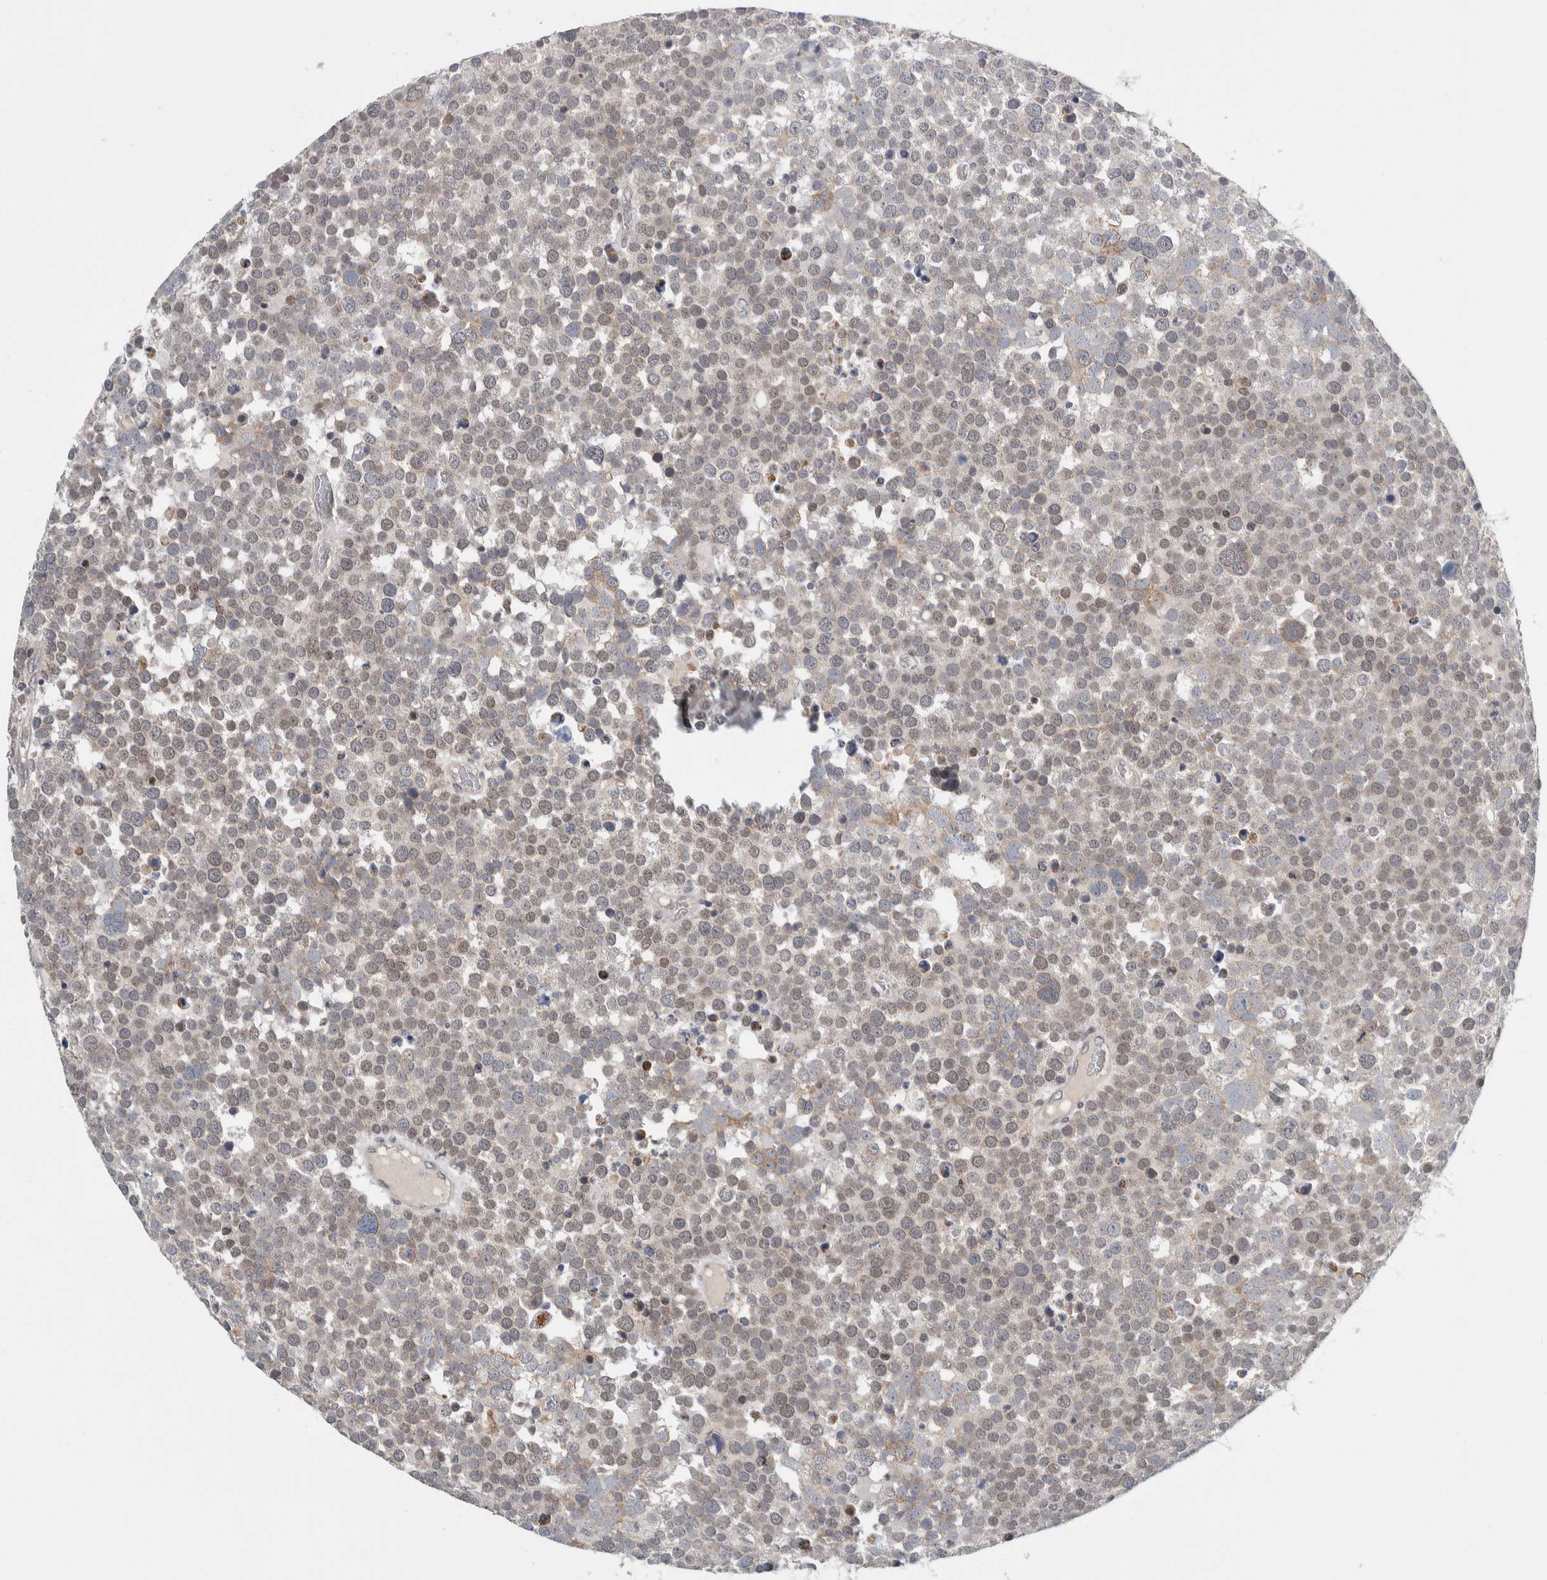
{"staining": {"intensity": "weak", "quantity": "25%-75%", "location": "cytoplasmic/membranous,nuclear"}, "tissue": "testis cancer", "cell_type": "Tumor cells", "image_type": "cancer", "snomed": [{"axis": "morphology", "description": "Seminoma, NOS"}, {"axis": "topography", "description": "Testis"}], "caption": "Brown immunohistochemical staining in testis seminoma exhibits weak cytoplasmic/membranous and nuclear positivity in approximately 25%-75% of tumor cells.", "gene": "SHPK", "patient": {"sex": "male", "age": 71}}